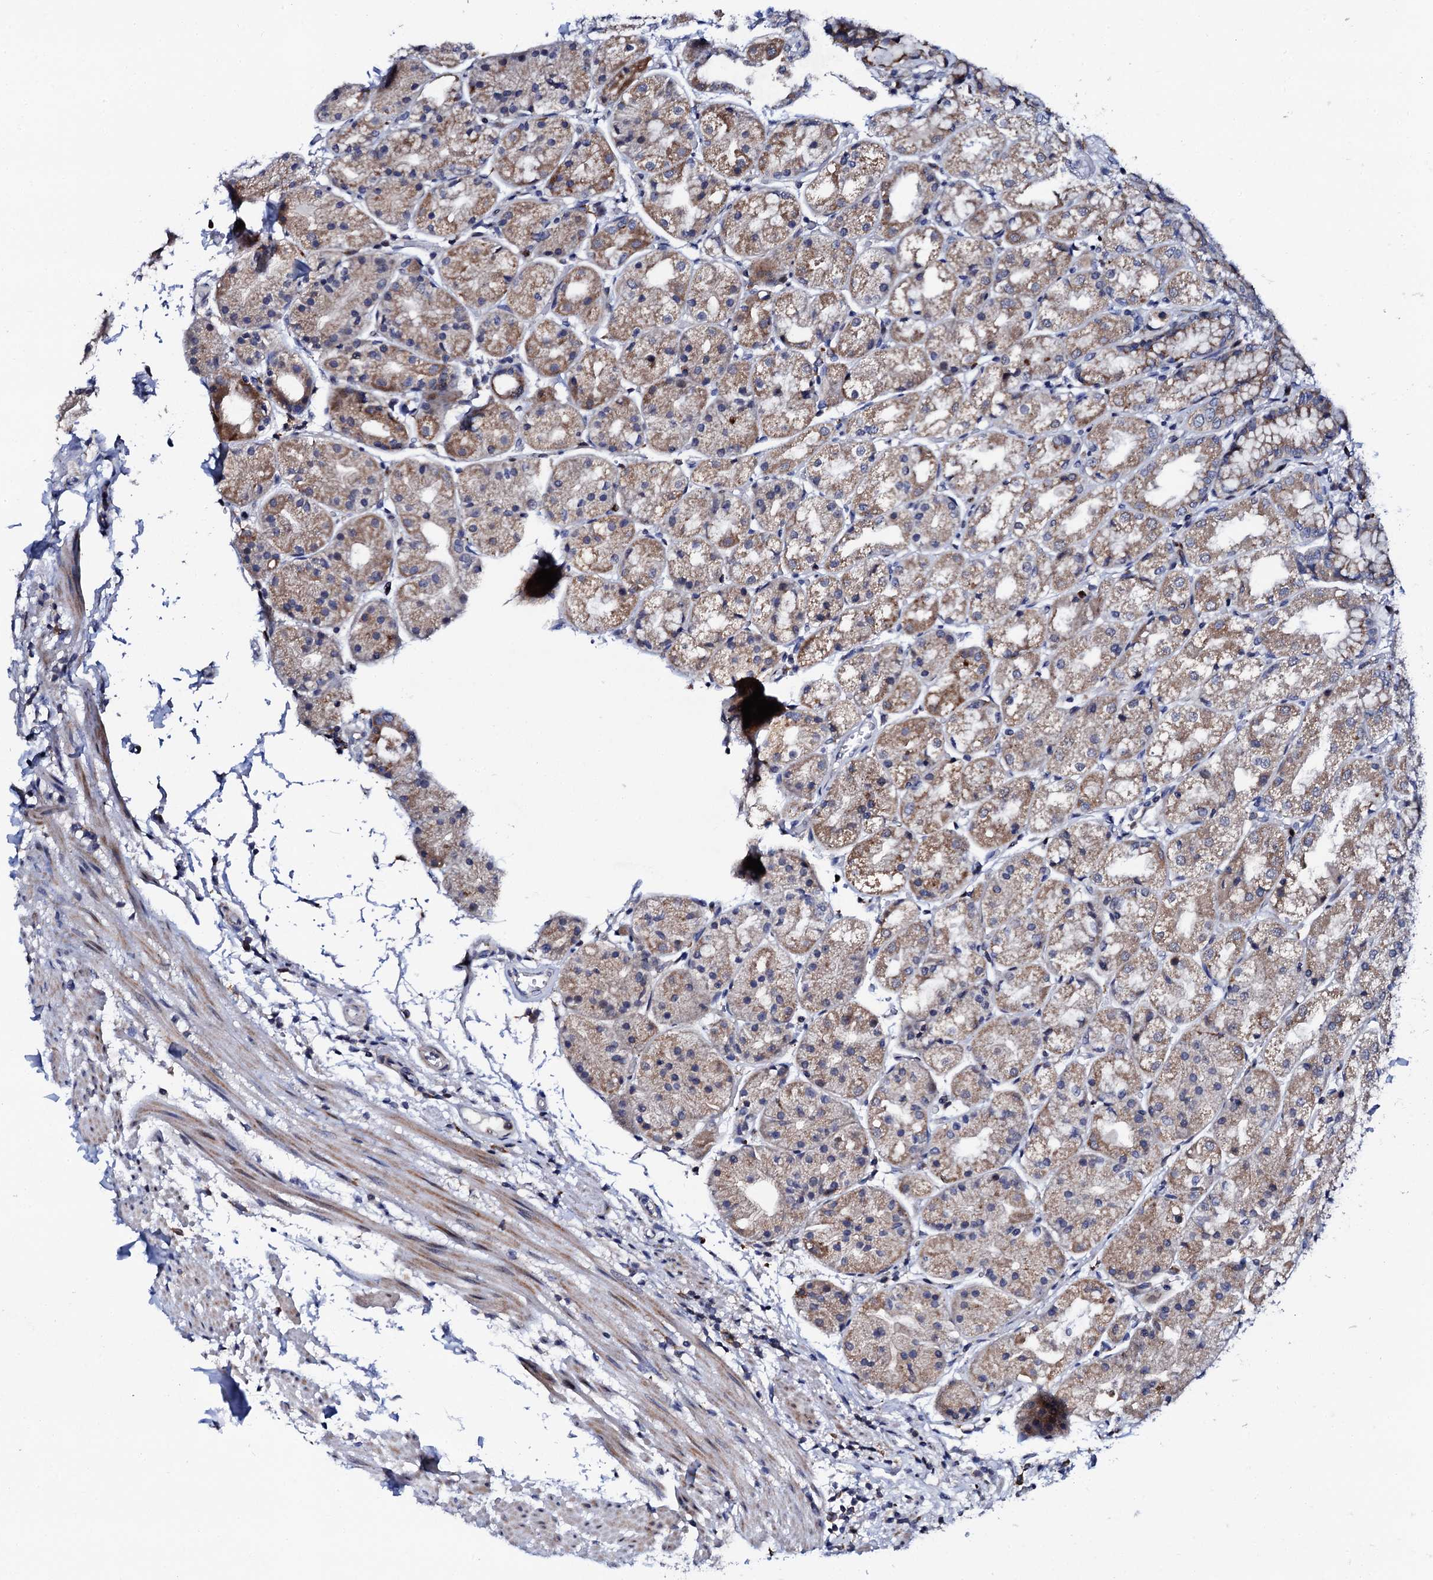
{"staining": {"intensity": "strong", "quantity": "25%-75%", "location": "cytoplasmic/membranous"}, "tissue": "stomach", "cell_type": "Glandular cells", "image_type": "normal", "snomed": [{"axis": "morphology", "description": "Normal tissue, NOS"}, {"axis": "topography", "description": "Stomach, upper"}], "caption": "The image demonstrates a brown stain indicating the presence of a protein in the cytoplasmic/membranous of glandular cells in stomach. (DAB IHC, brown staining for protein, blue staining for nuclei).", "gene": "TCIRG1", "patient": {"sex": "male", "age": 72}}